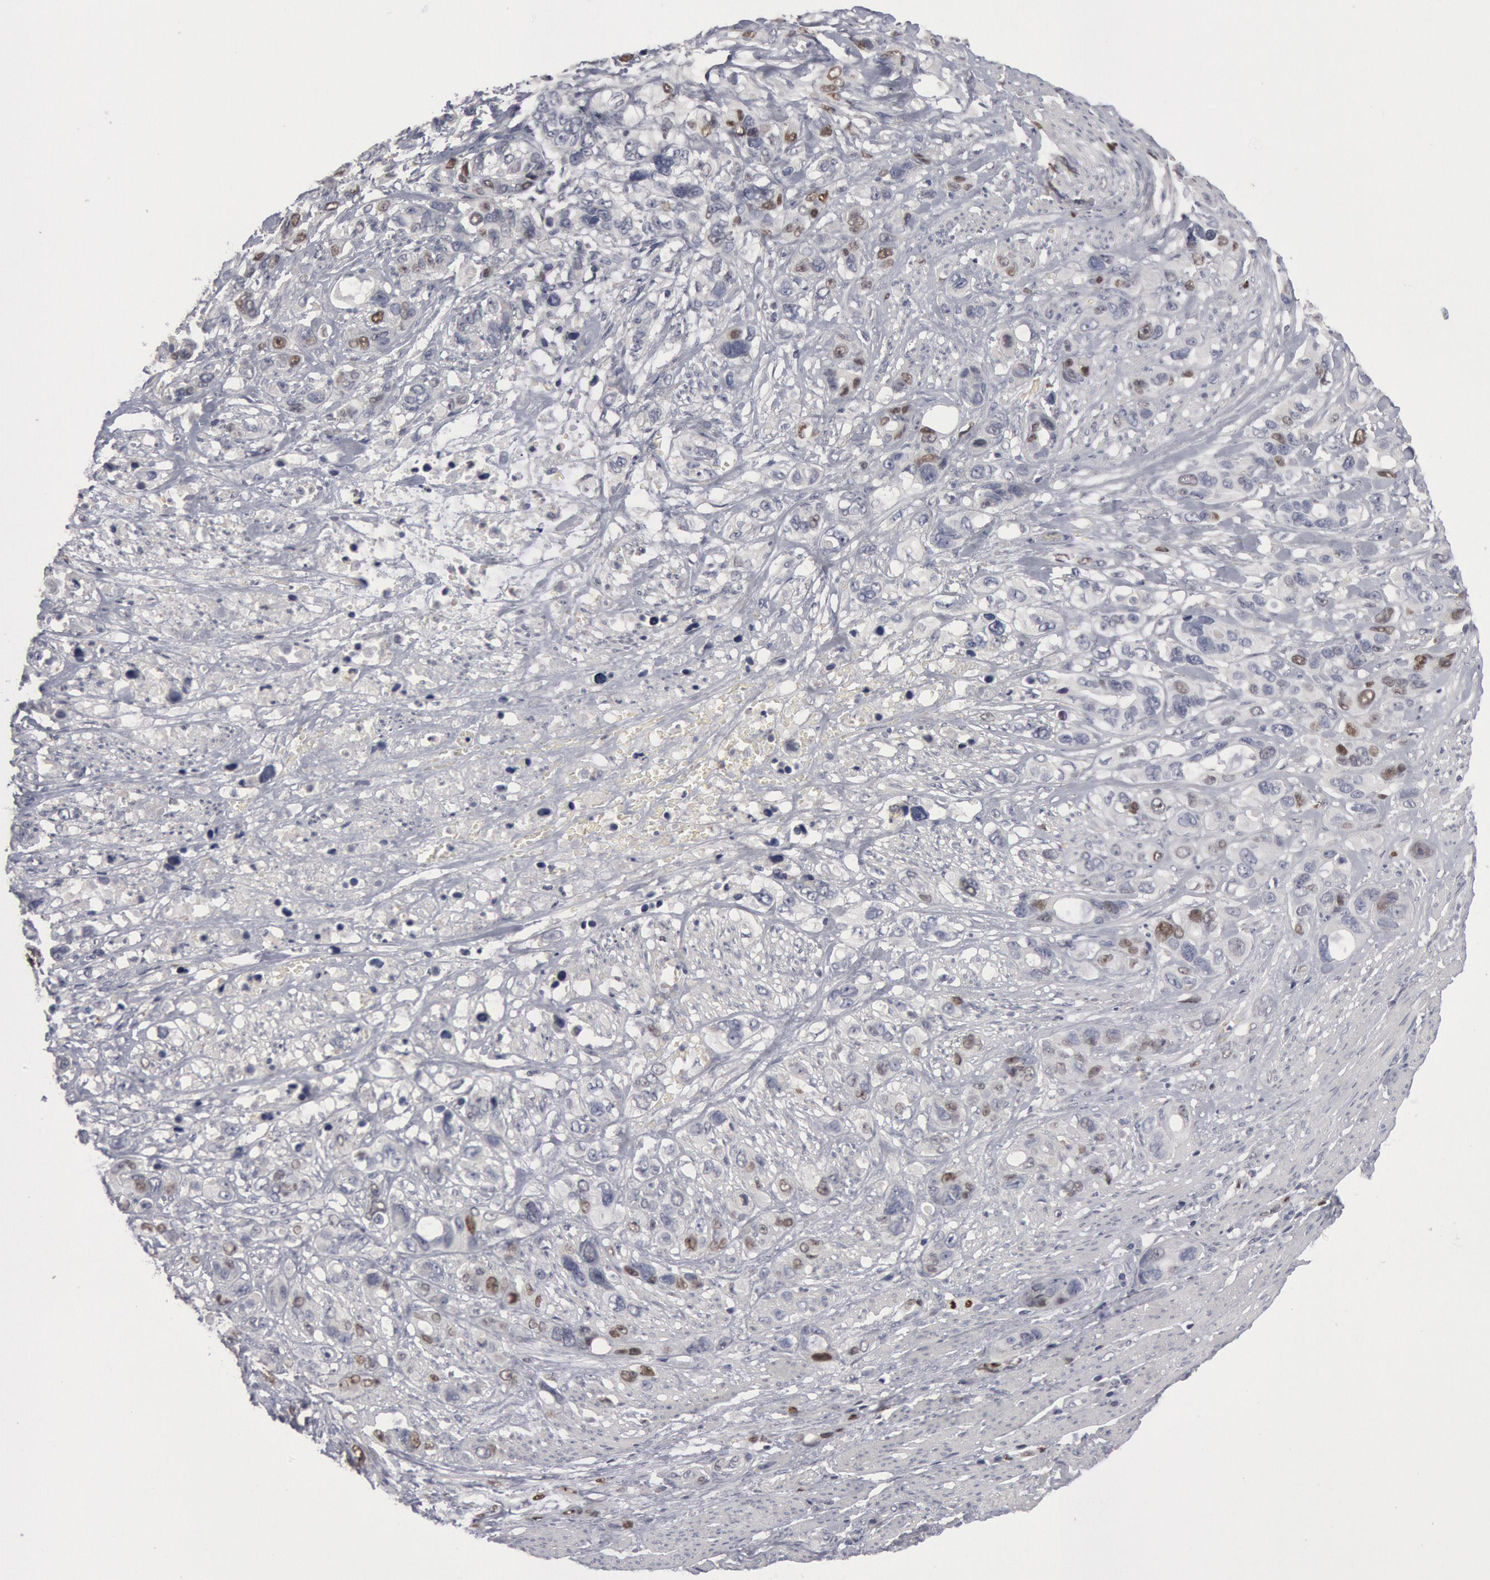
{"staining": {"intensity": "weak", "quantity": "<25%", "location": "nuclear"}, "tissue": "stomach cancer", "cell_type": "Tumor cells", "image_type": "cancer", "snomed": [{"axis": "morphology", "description": "Adenocarcinoma, NOS"}, {"axis": "topography", "description": "Stomach, upper"}], "caption": "Human stomach cancer (adenocarcinoma) stained for a protein using immunohistochemistry (IHC) exhibits no positivity in tumor cells.", "gene": "WDHD1", "patient": {"sex": "male", "age": 47}}